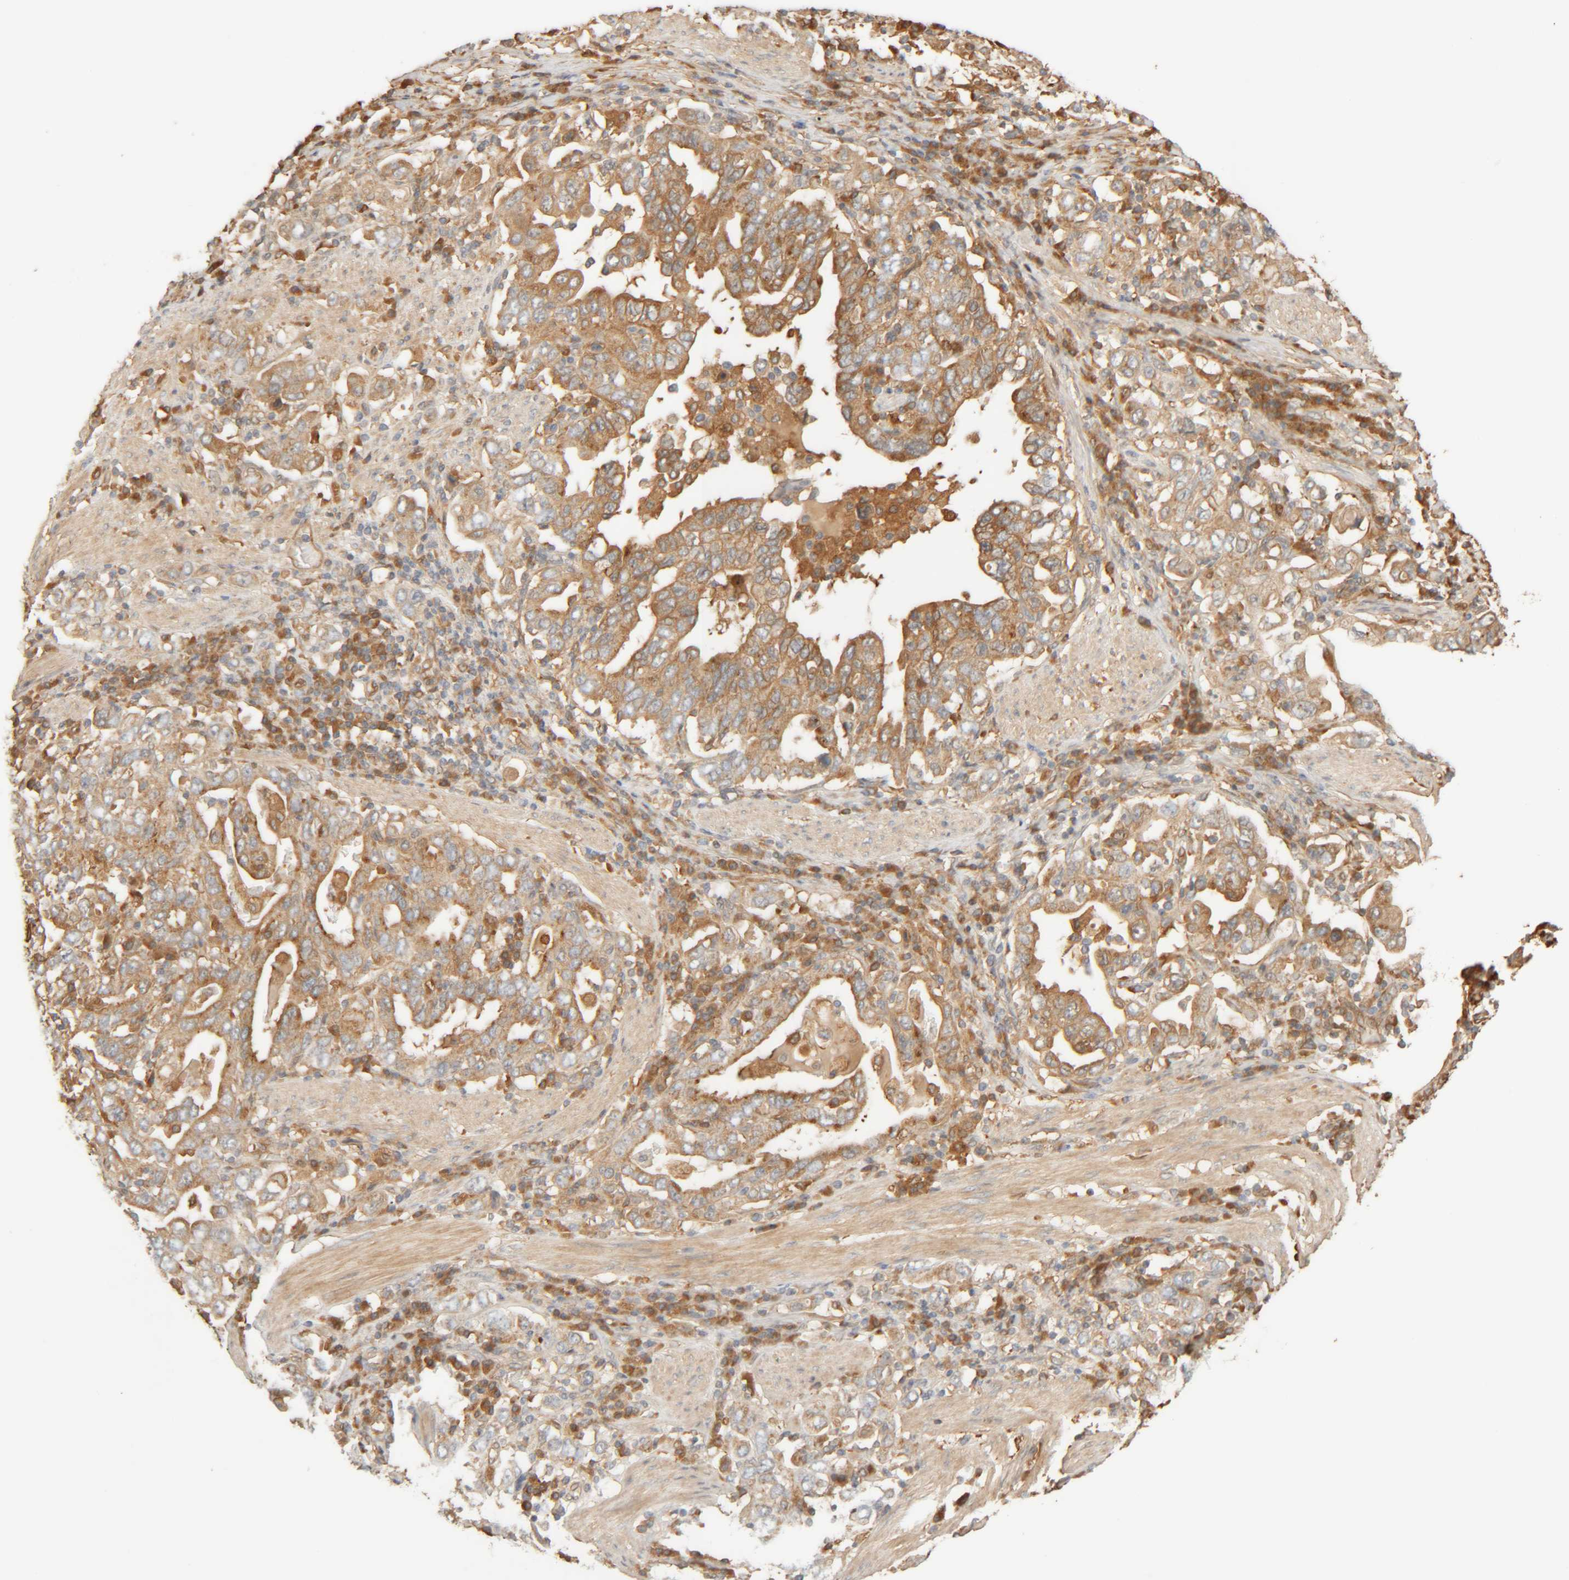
{"staining": {"intensity": "moderate", "quantity": ">75%", "location": "cytoplasmic/membranous"}, "tissue": "stomach cancer", "cell_type": "Tumor cells", "image_type": "cancer", "snomed": [{"axis": "morphology", "description": "Adenocarcinoma, NOS"}, {"axis": "topography", "description": "Stomach, upper"}], "caption": "Protein staining by immunohistochemistry (IHC) displays moderate cytoplasmic/membranous staining in approximately >75% of tumor cells in adenocarcinoma (stomach).", "gene": "TMEM192", "patient": {"sex": "male", "age": 62}}